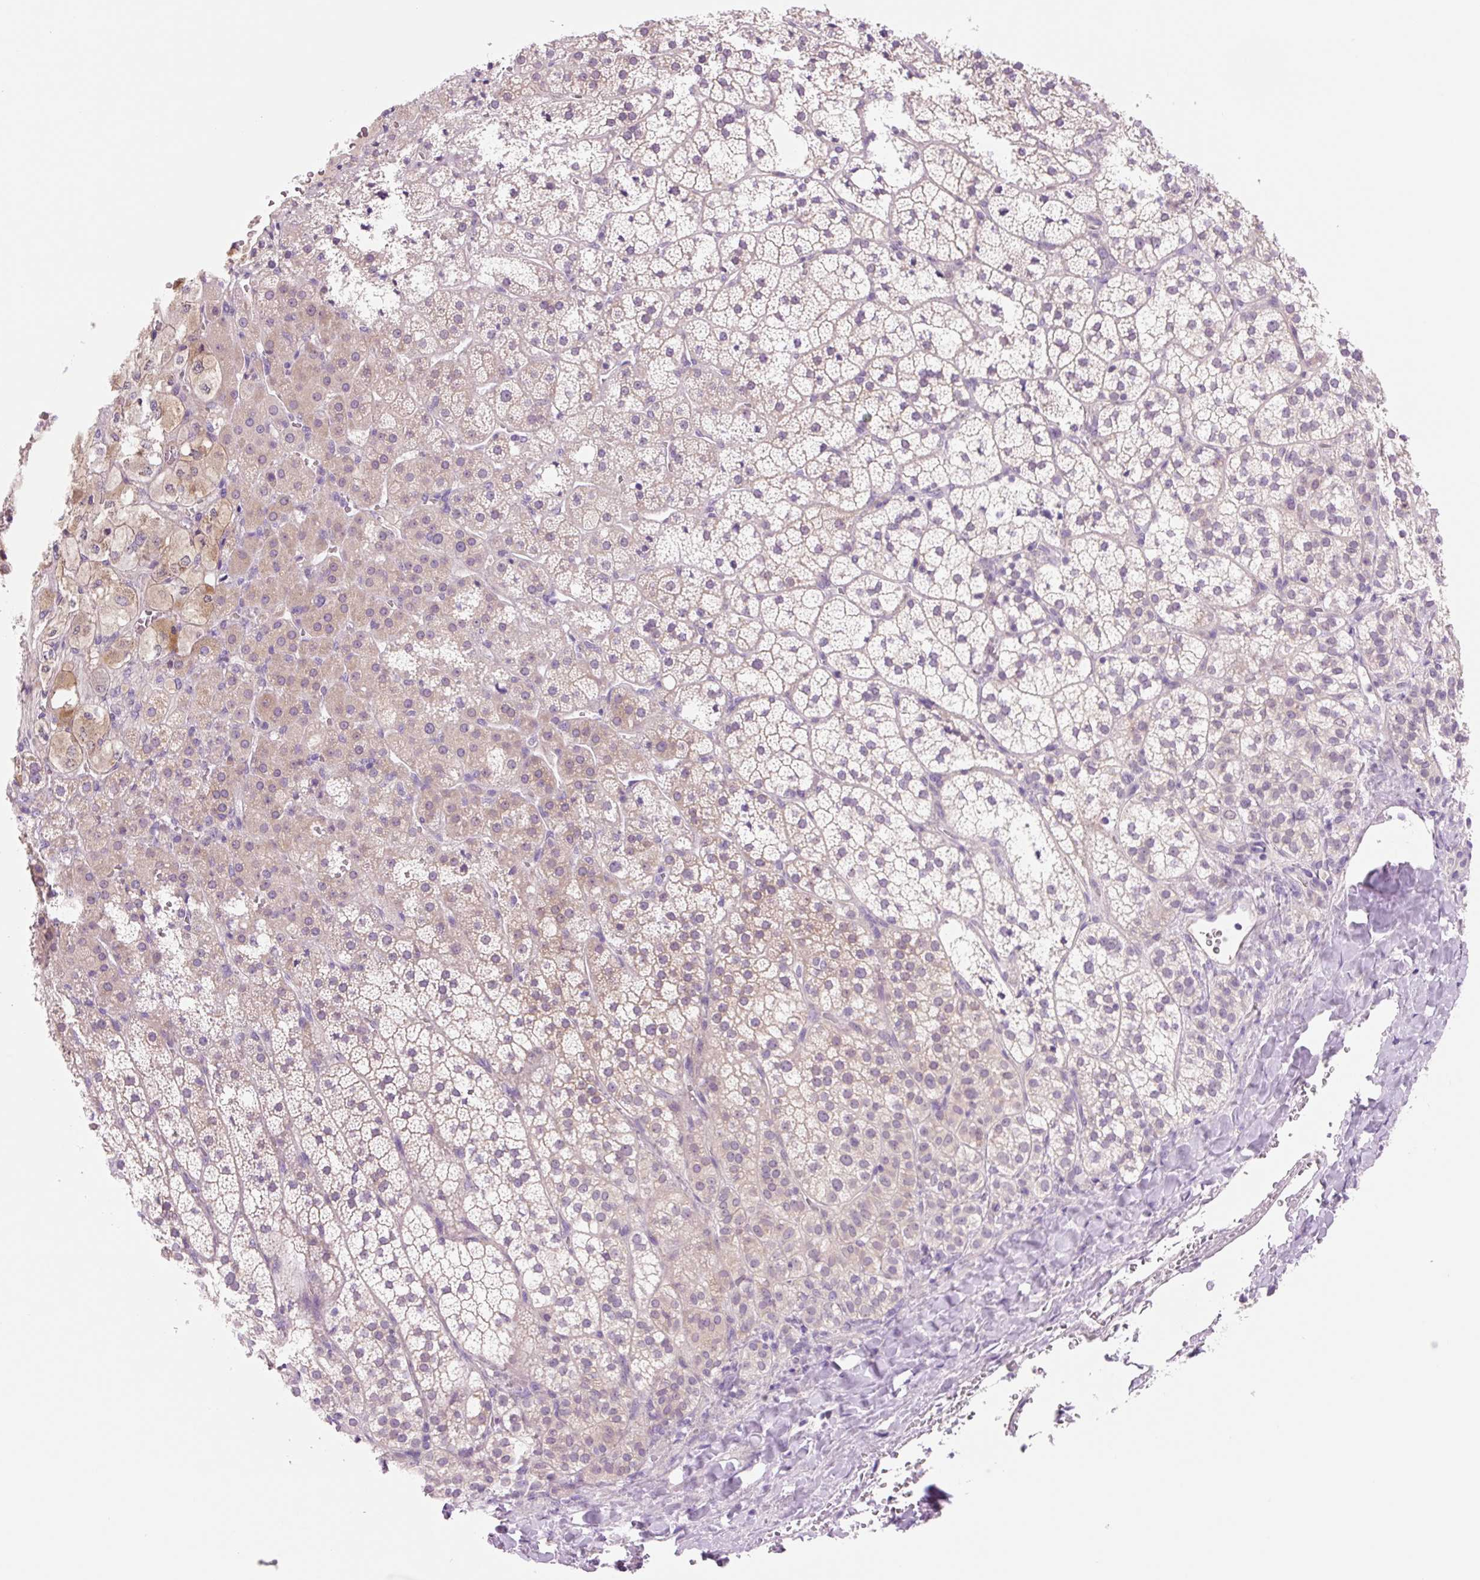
{"staining": {"intensity": "weak", "quantity": "25%-75%", "location": "cytoplasmic/membranous"}, "tissue": "adrenal gland", "cell_type": "Glandular cells", "image_type": "normal", "snomed": [{"axis": "morphology", "description": "Normal tissue, NOS"}, {"axis": "topography", "description": "Adrenal gland"}], "caption": "A brown stain labels weak cytoplasmic/membranous expression of a protein in glandular cells of normal human adrenal gland. (DAB (3,3'-diaminobenzidine) = brown stain, brightfield microscopy at high magnification).", "gene": "CELF6", "patient": {"sex": "male", "age": 53}}